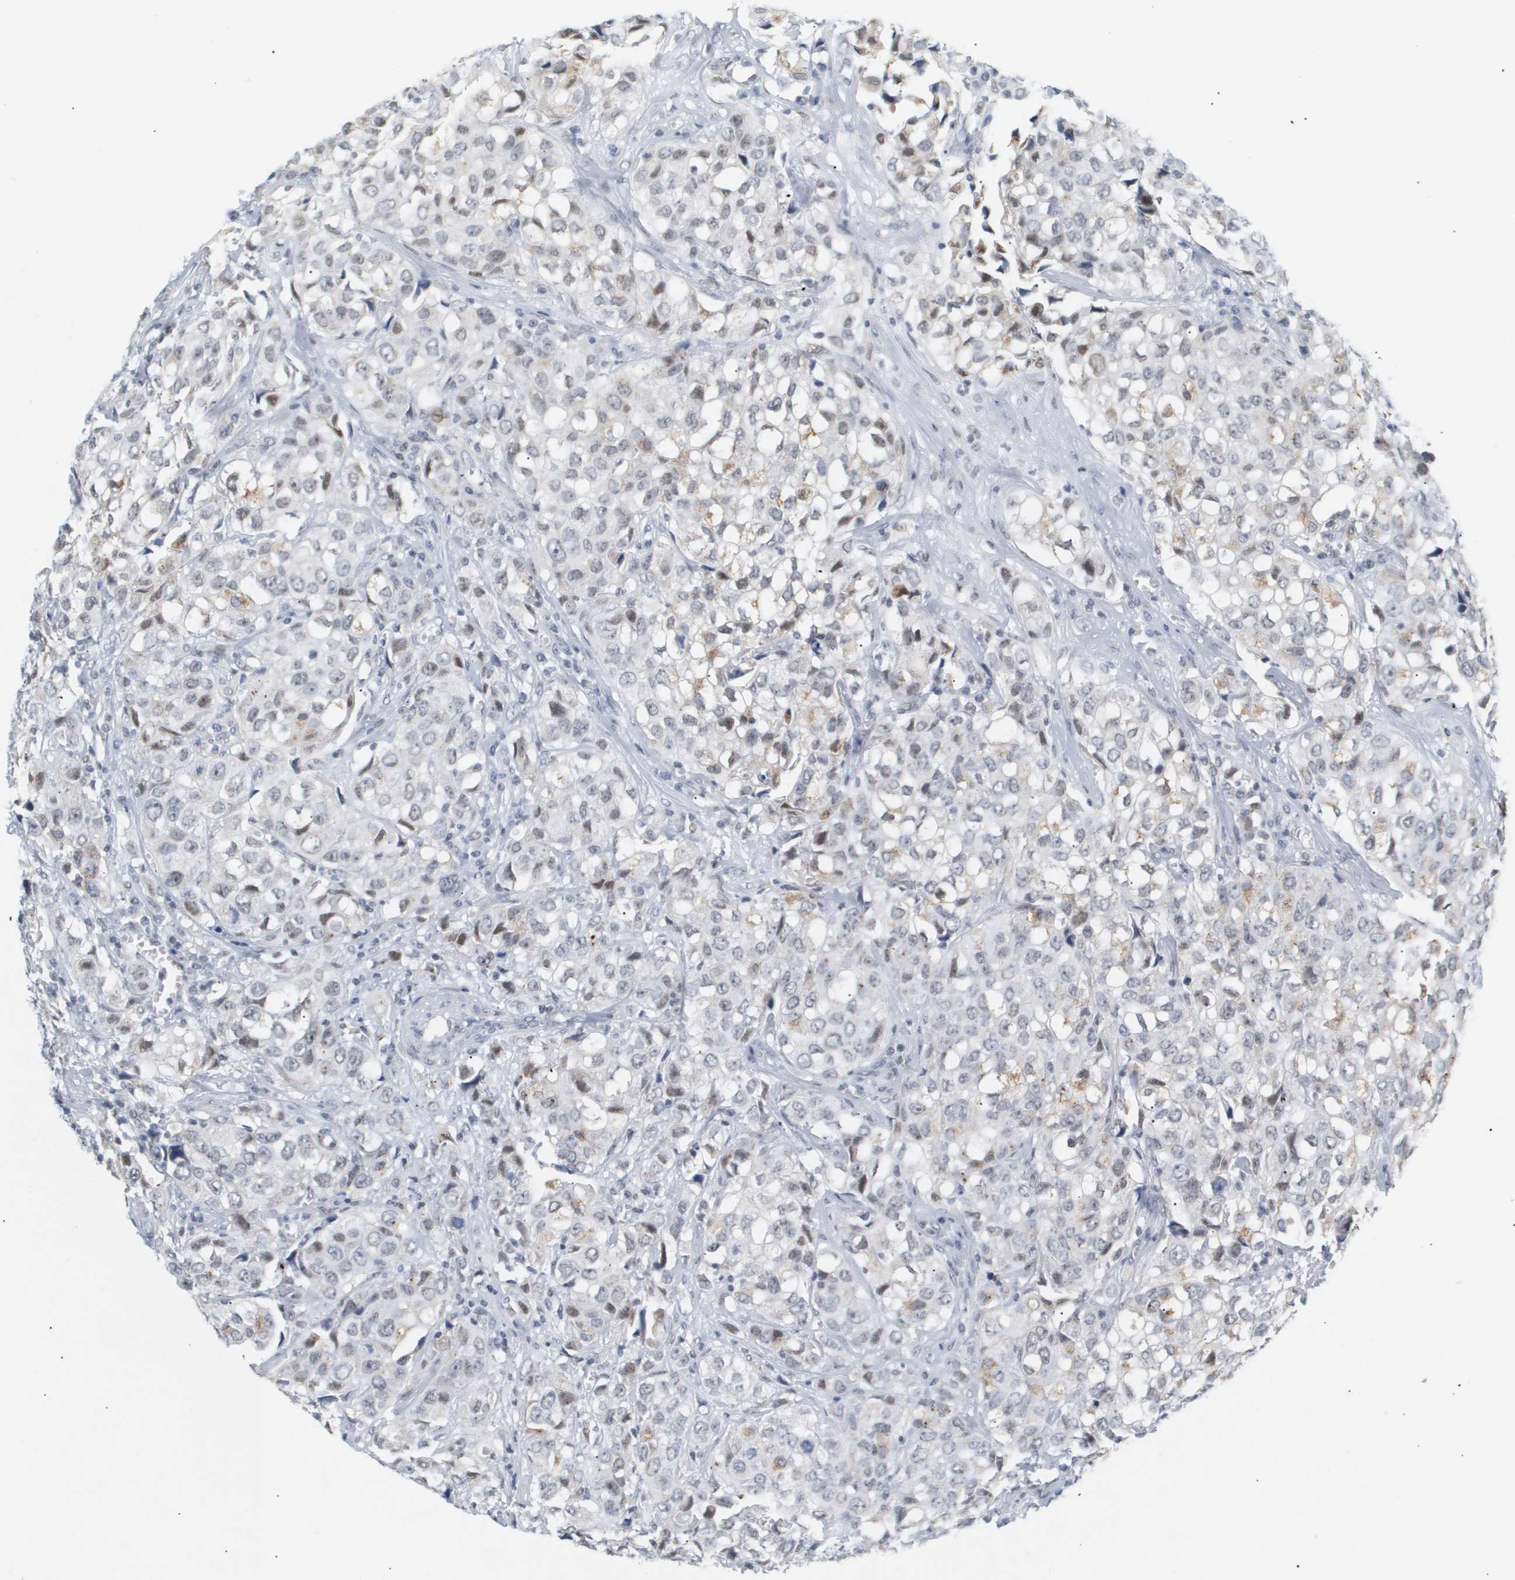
{"staining": {"intensity": "weak", "quantity": "<25%", "location": "nuclear"}, "tissue": "urothelial cancer", "cell_type": "Tumor cells", "image_type": "cancer", "snomed": [{"axis": "morphology", "description": "Urothelial carcinoma, High grade"}, {"axis": "topography", "description": "Urinary bladder"}], "caption": "Immunohistochemical staining of urothelial cancer shows no significant positivity in tumor cells.", "gene": "PPARD", "patient": {"sex": "female", "age": 75}}